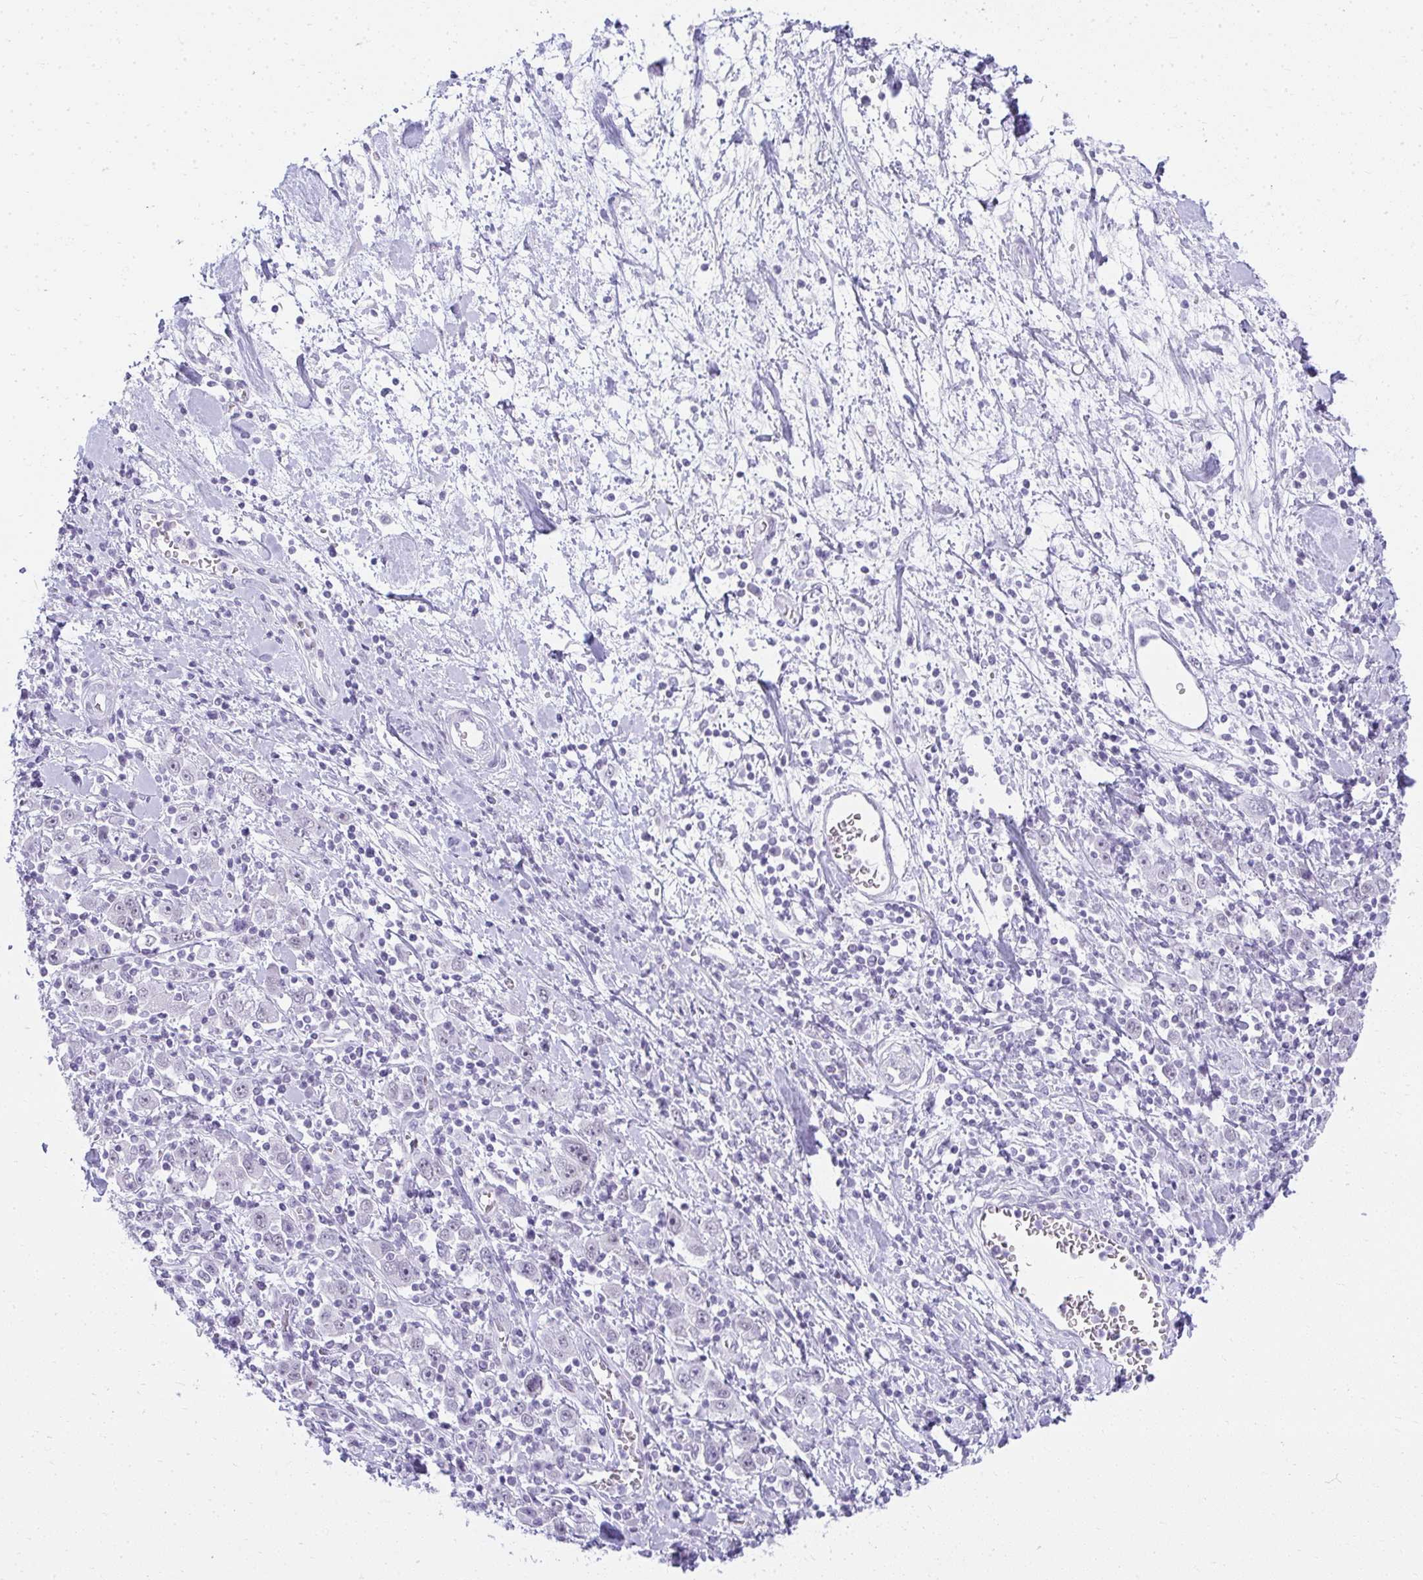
{"staining": {"intensity": "negative", "quantity": "none", "location": "none"}, "tissue": "stomach cancer", "cell_type": "Tumor cells", "image_type": "cancer", "snomed": [{"axis": "morphology", "description": "Normal tissue, NOS"}, {"axis": "morphology", "description": "Adenocarcinoma, NOS"}, {"axis": "topography", "description": "Stomach, upper"}, {"axis": "topography", "description": "Stomach"}], "caption": "Image shows no protein staining in tumor cells of adenocarcinoma (stomach) tissue.", "gene": "PLA2G1B", "patient": {"sex": "male", "age": 59}}